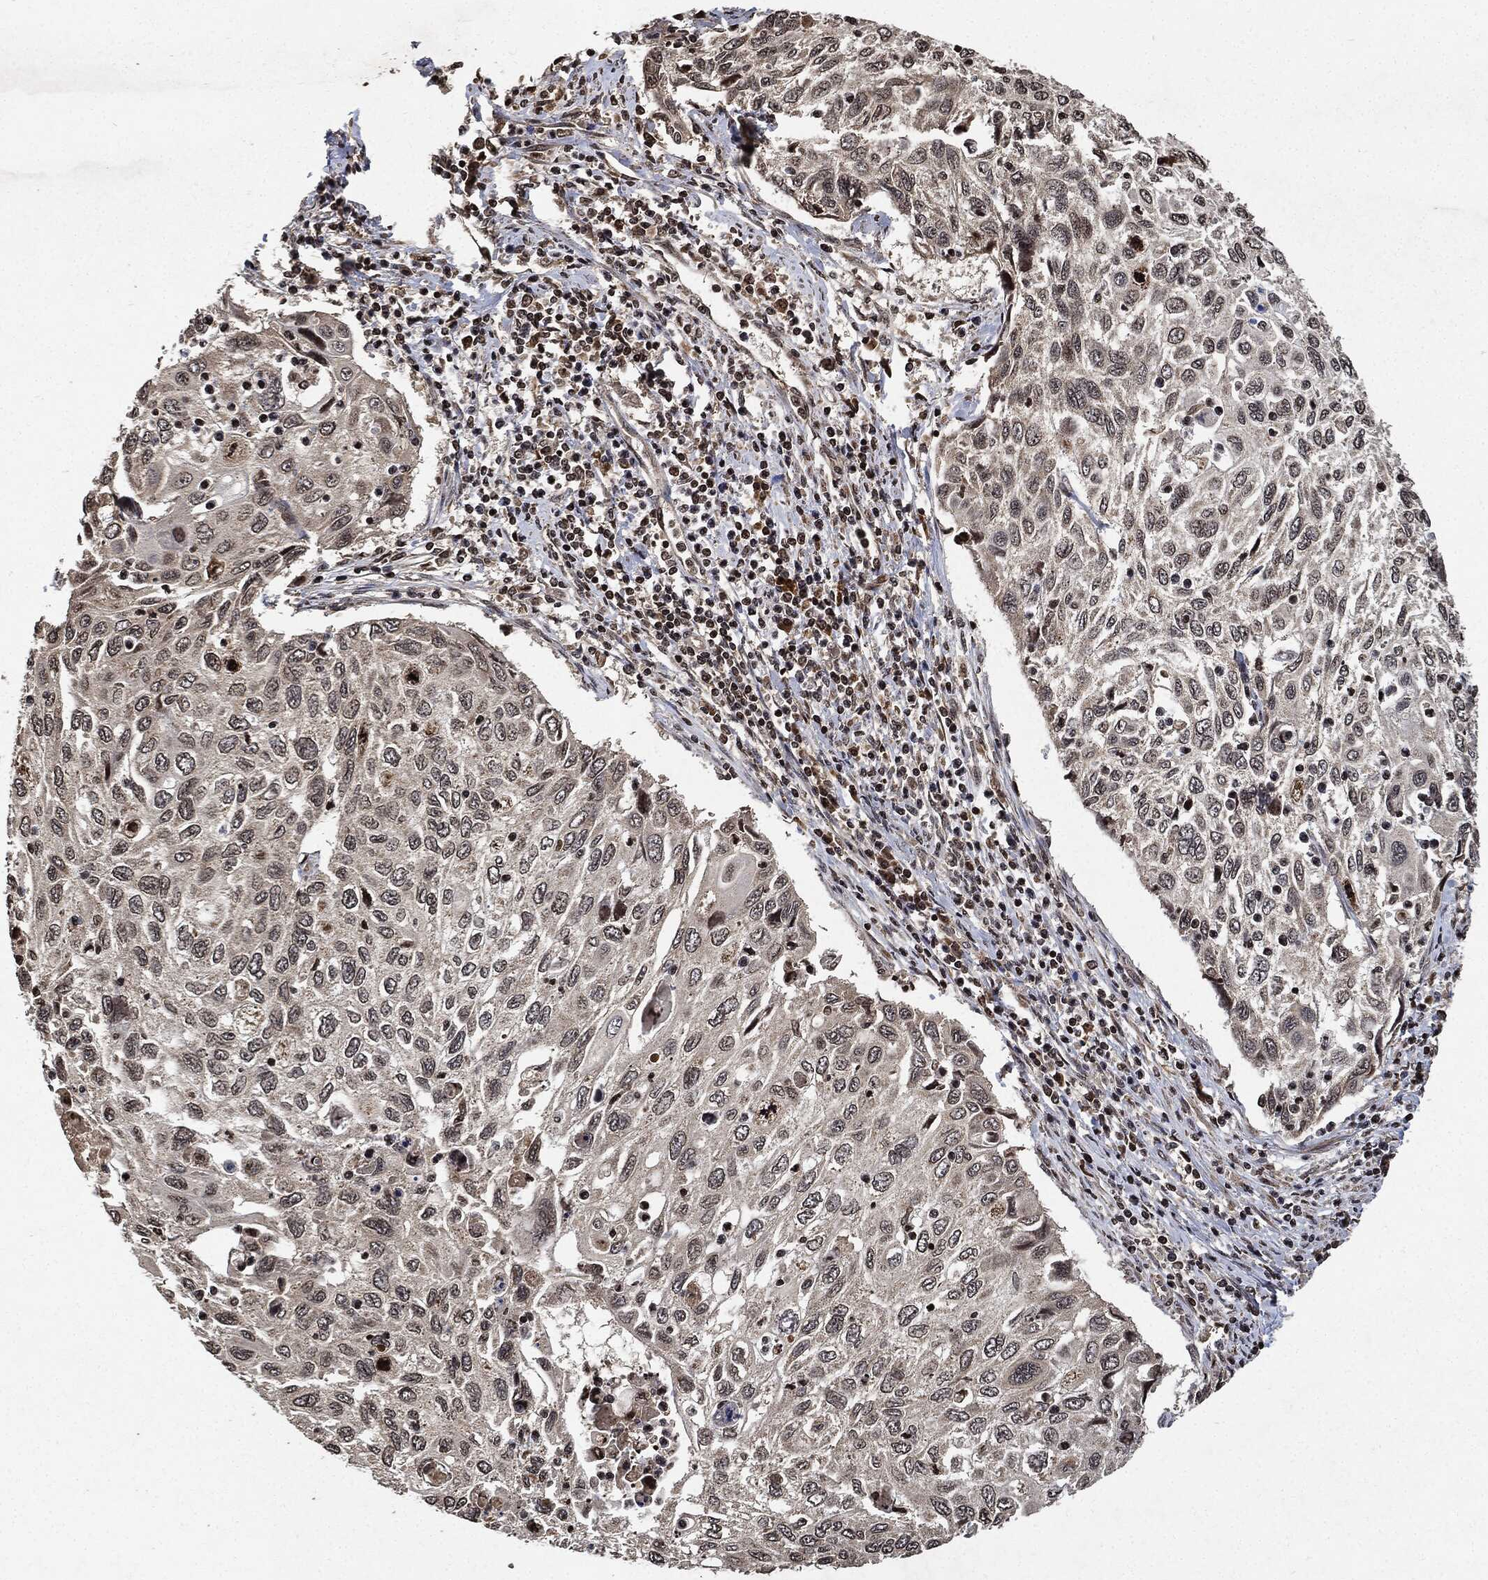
{"staining": {"intensity": "negative", "quantity": "none", "location": "none"}, "tissue": "cervical cancer", "cell_type": "Tumor cells", "image_type": "cancer", "snomed": [{"axis": "morphology", "description": "Squamous cell carcinoma, NOS"}, {"axis": "topography", "description": "Cervix"}], "caption": "High magnification brightfield microscopy of squamous cell carcinoma (cervical) stained with DAB (brown) and counterstained with hematoxylin (blue): tumor cells show no significant staining.", "gene": "PDK1", "patient": {"sex": "female", "age": 70}}